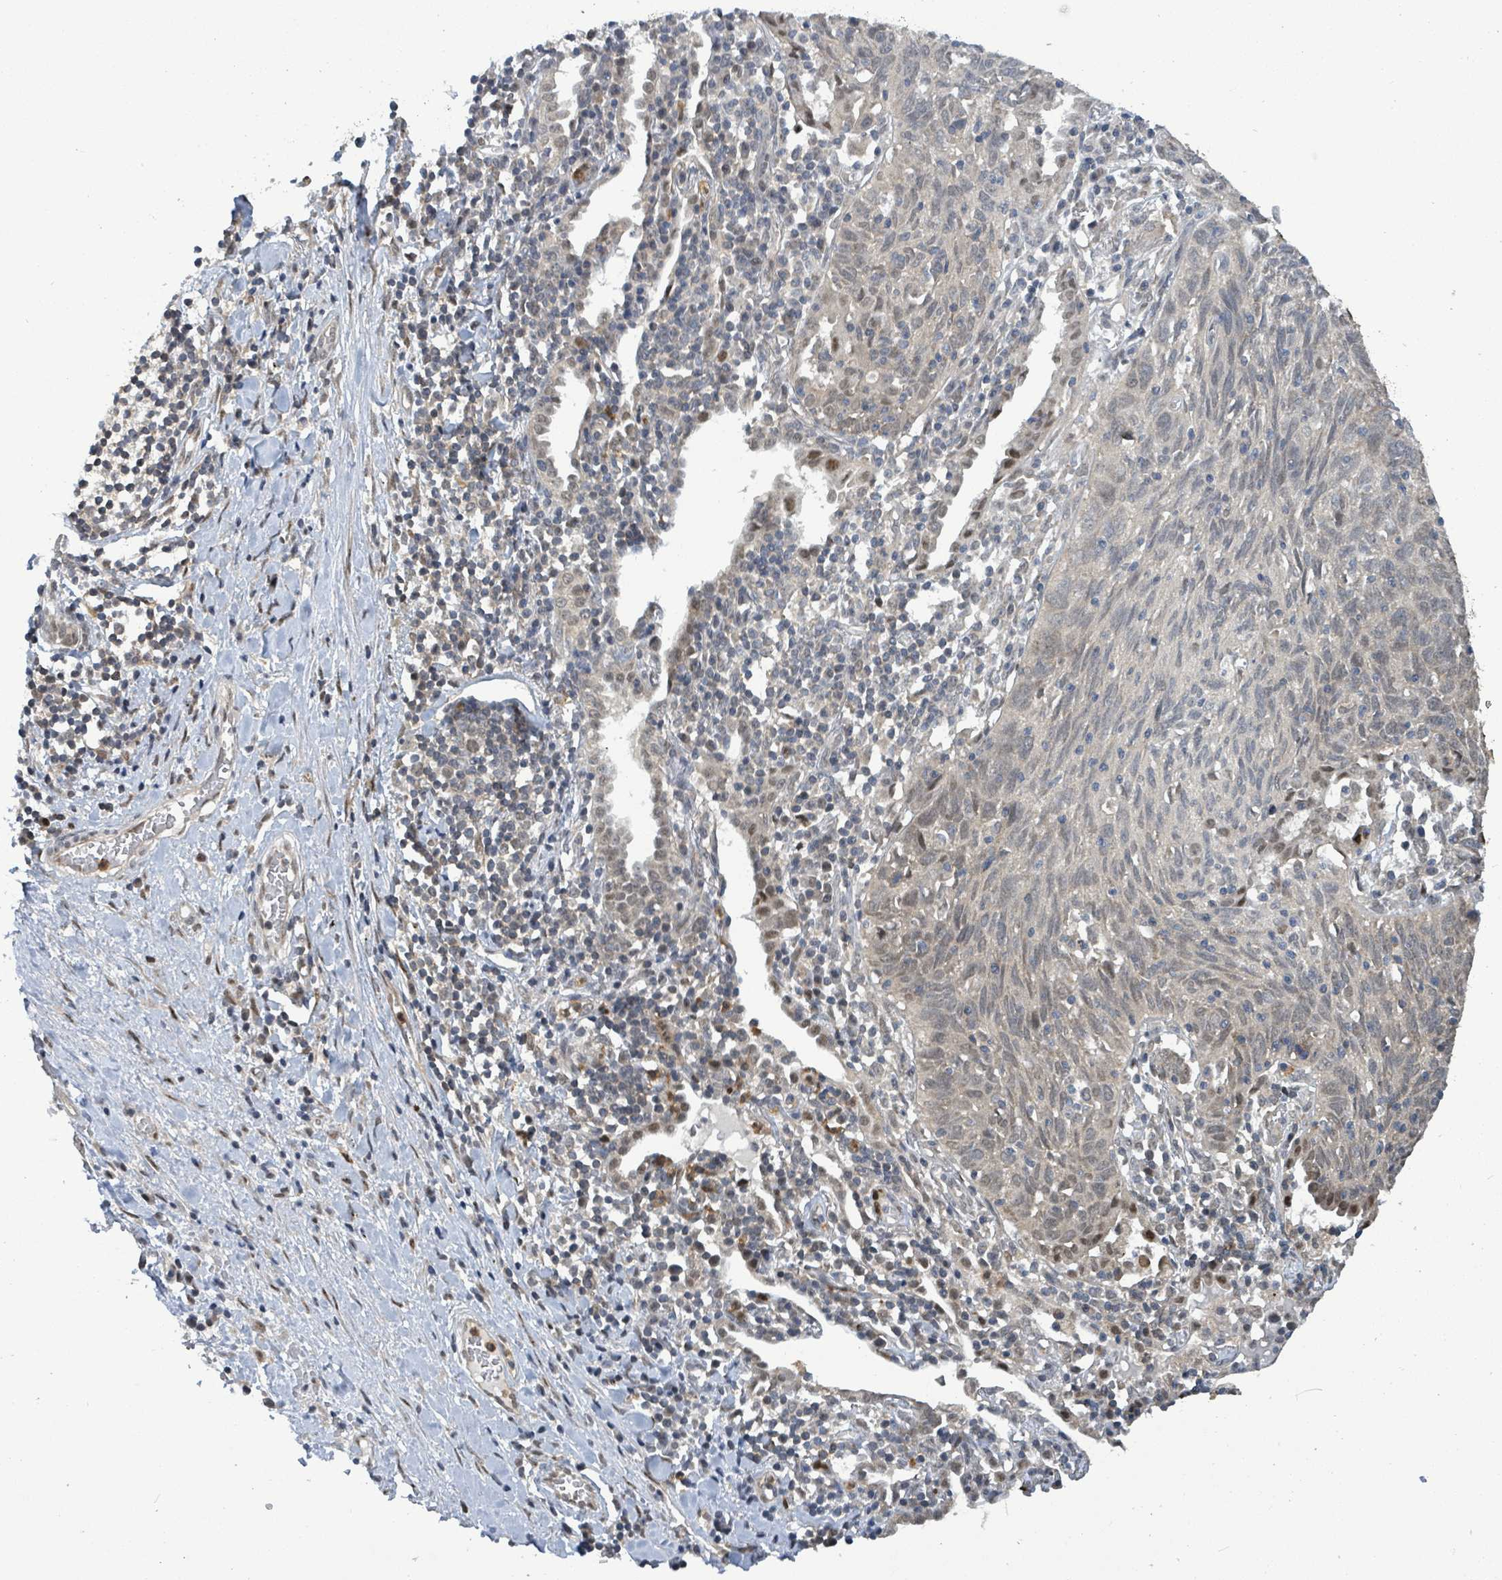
{"staining": {"intensity": "negative", "quantity": "none", "location": "none"}, "tissue": "lung cancer", "cell_type": "Tumor cells", "image_type": "cancer", "snomed": [{"axis": "morphology", "description": "Squamous cell carcinoma, NOS"}, {"axis": "topography", "description": "Lung"}], "caption": "A photomicrograph of human lung cancer (squamous cell carcinoma) is negative for staining in tumor cells.", "gene": "COQ6", "patient": {"sex": "female", "age": 66}}